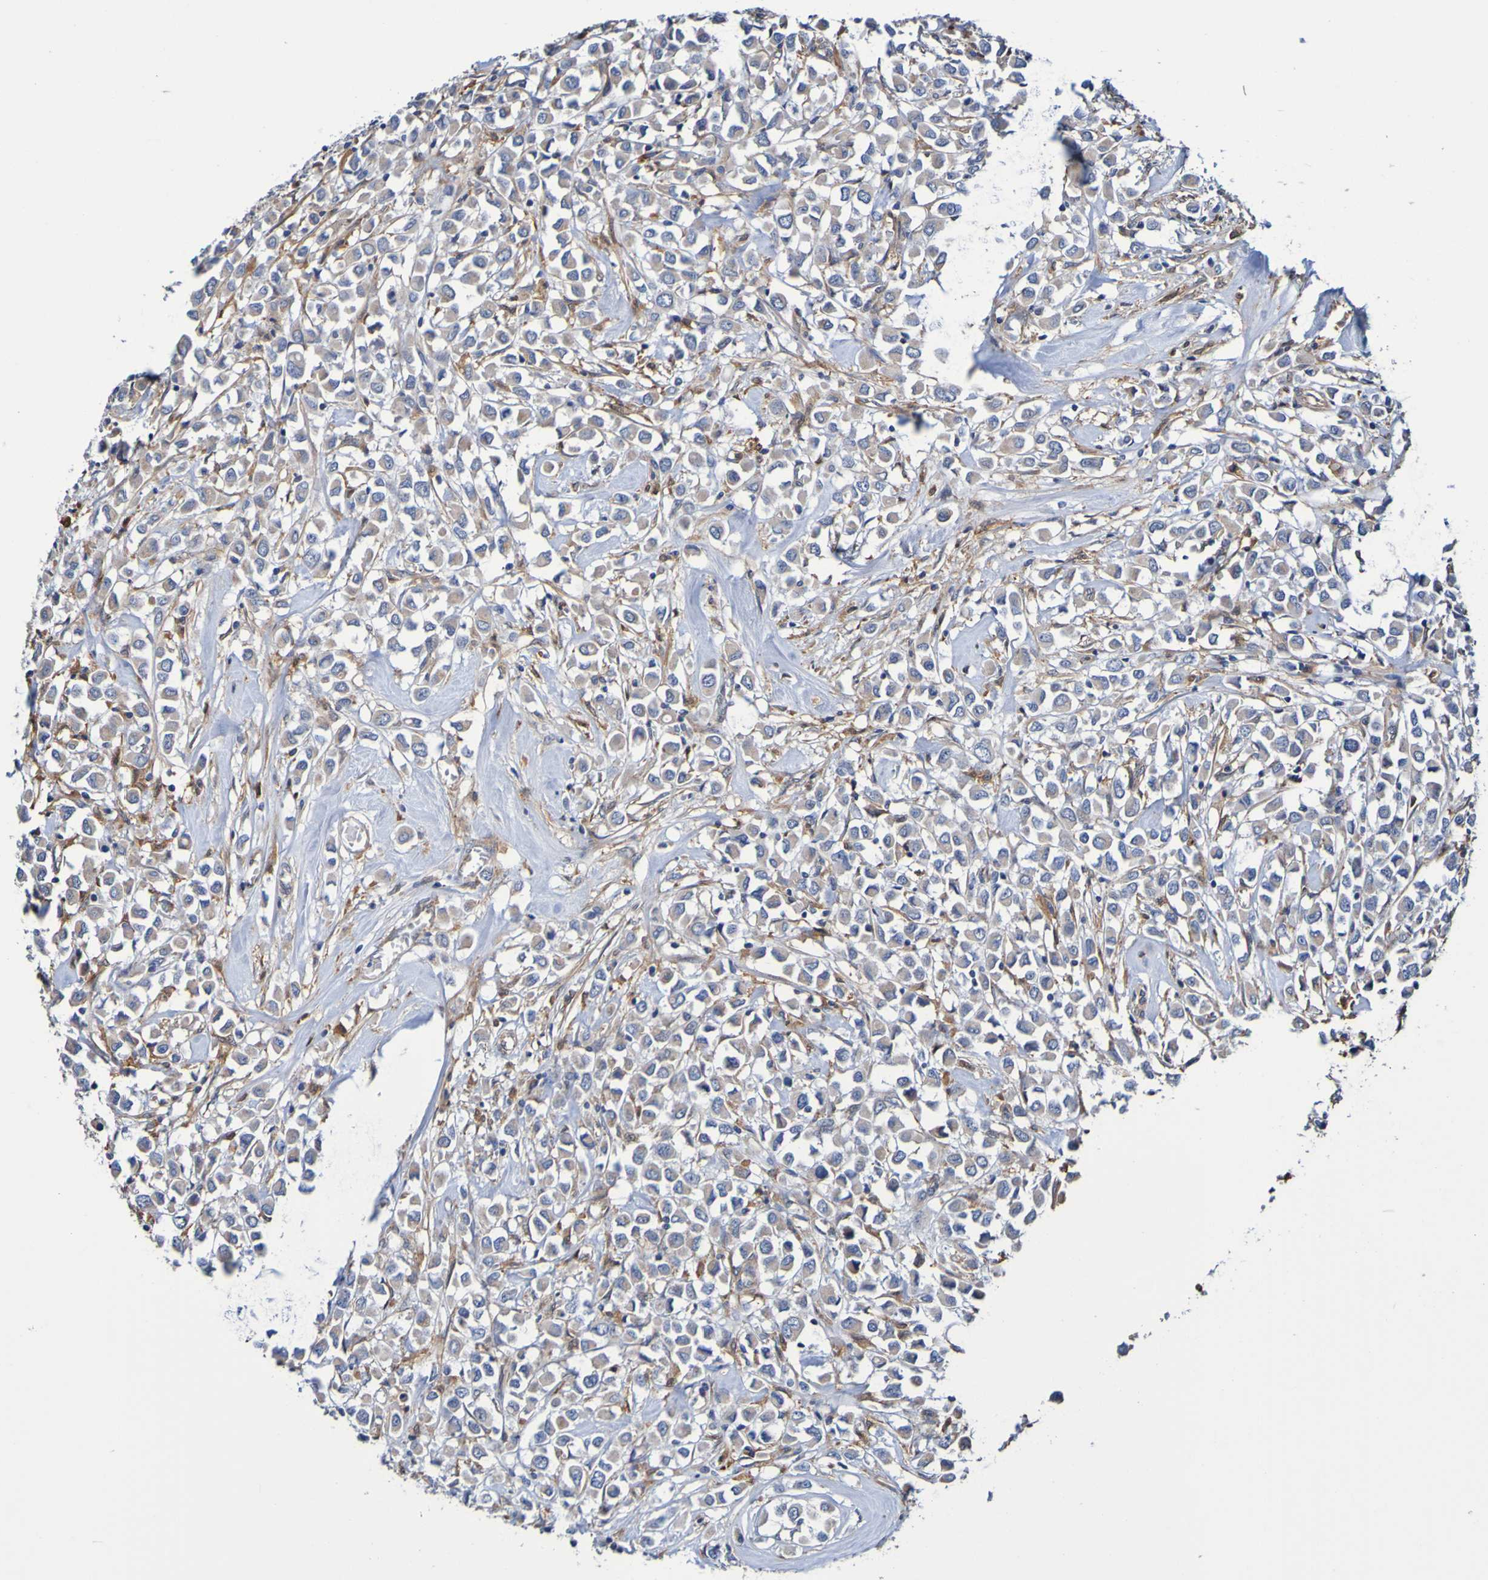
{"staining": {"intensity": "weak", "quantity": ">75%", "location": "cytoplasmic/membranous"}, "tissue": "breast cancer", "cell_type": "Tumor cells", "image_type": "cancer", "snomed": [{"axis": "morphology", "description": "Duct carcinoma"}, {"axis": "topography", "description": "Breast"}], "caption": "This micrograph reveals immunohistochemistry staining of human breast cancer (invasive ductal carcinoma), with low weak cytoplasmic/membranous positivity in approximately >75% of tumor cells.", "gene": "METAP2", "patient": {"sex": "female", "age": 61}}